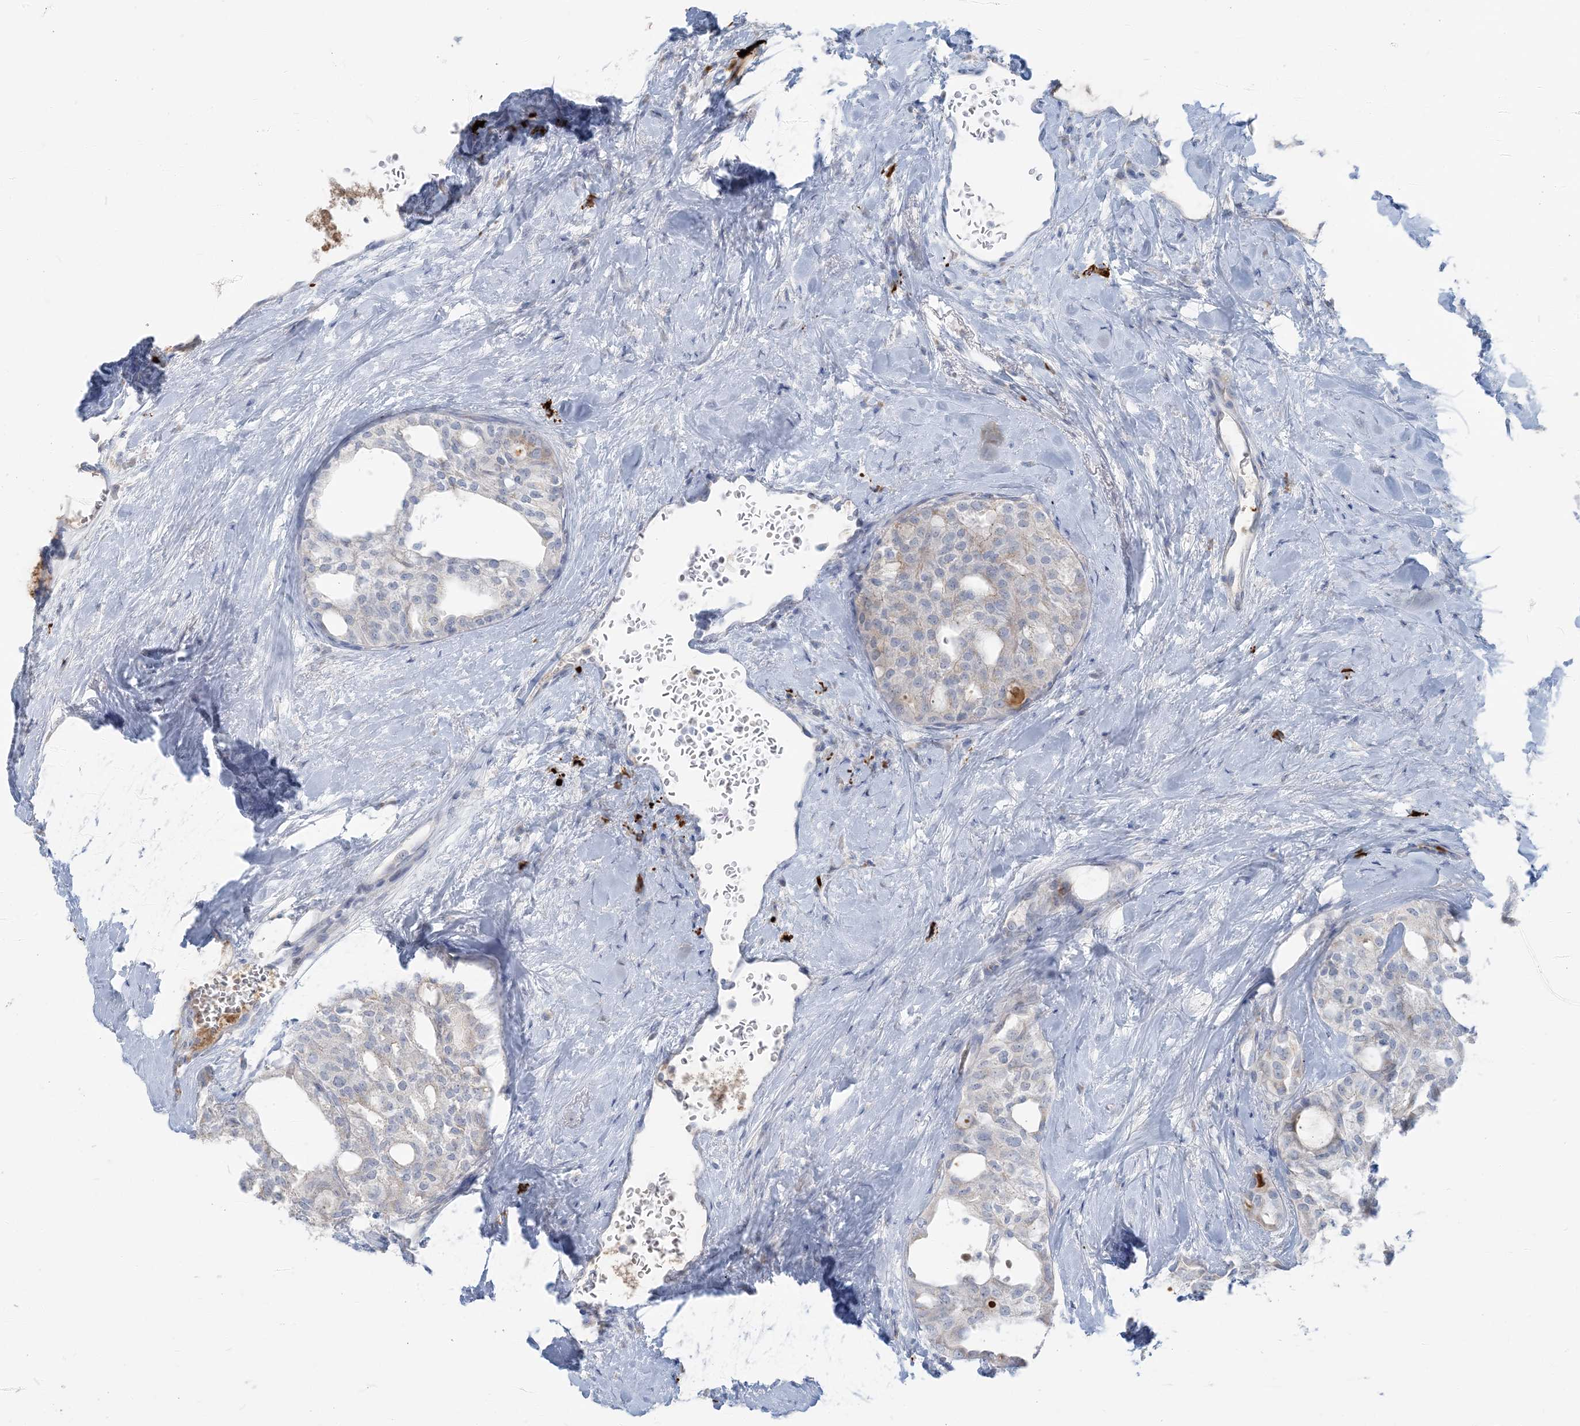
{"staining": {"intensity": "negative", "quantity": "none", "location": "none"}, "tissue": "thyroid cancer", "cell_type": "Tumor cells", "image_type": "cancer", "snomed": [{"axis": "morphology", "description": "Follicular adenoma carcinoma, NOS"}, {"axis": "topography", "description": "Thyroid gland"}], "caption": "A high-resolution photomicrograph shows immunohistochemistry staining of follicular adenoma carcinoma (thyroid), which reveals no significant expression in tumor cells.", "gene": "SCML1", "patient": {"sex": "male", "age": 75}}